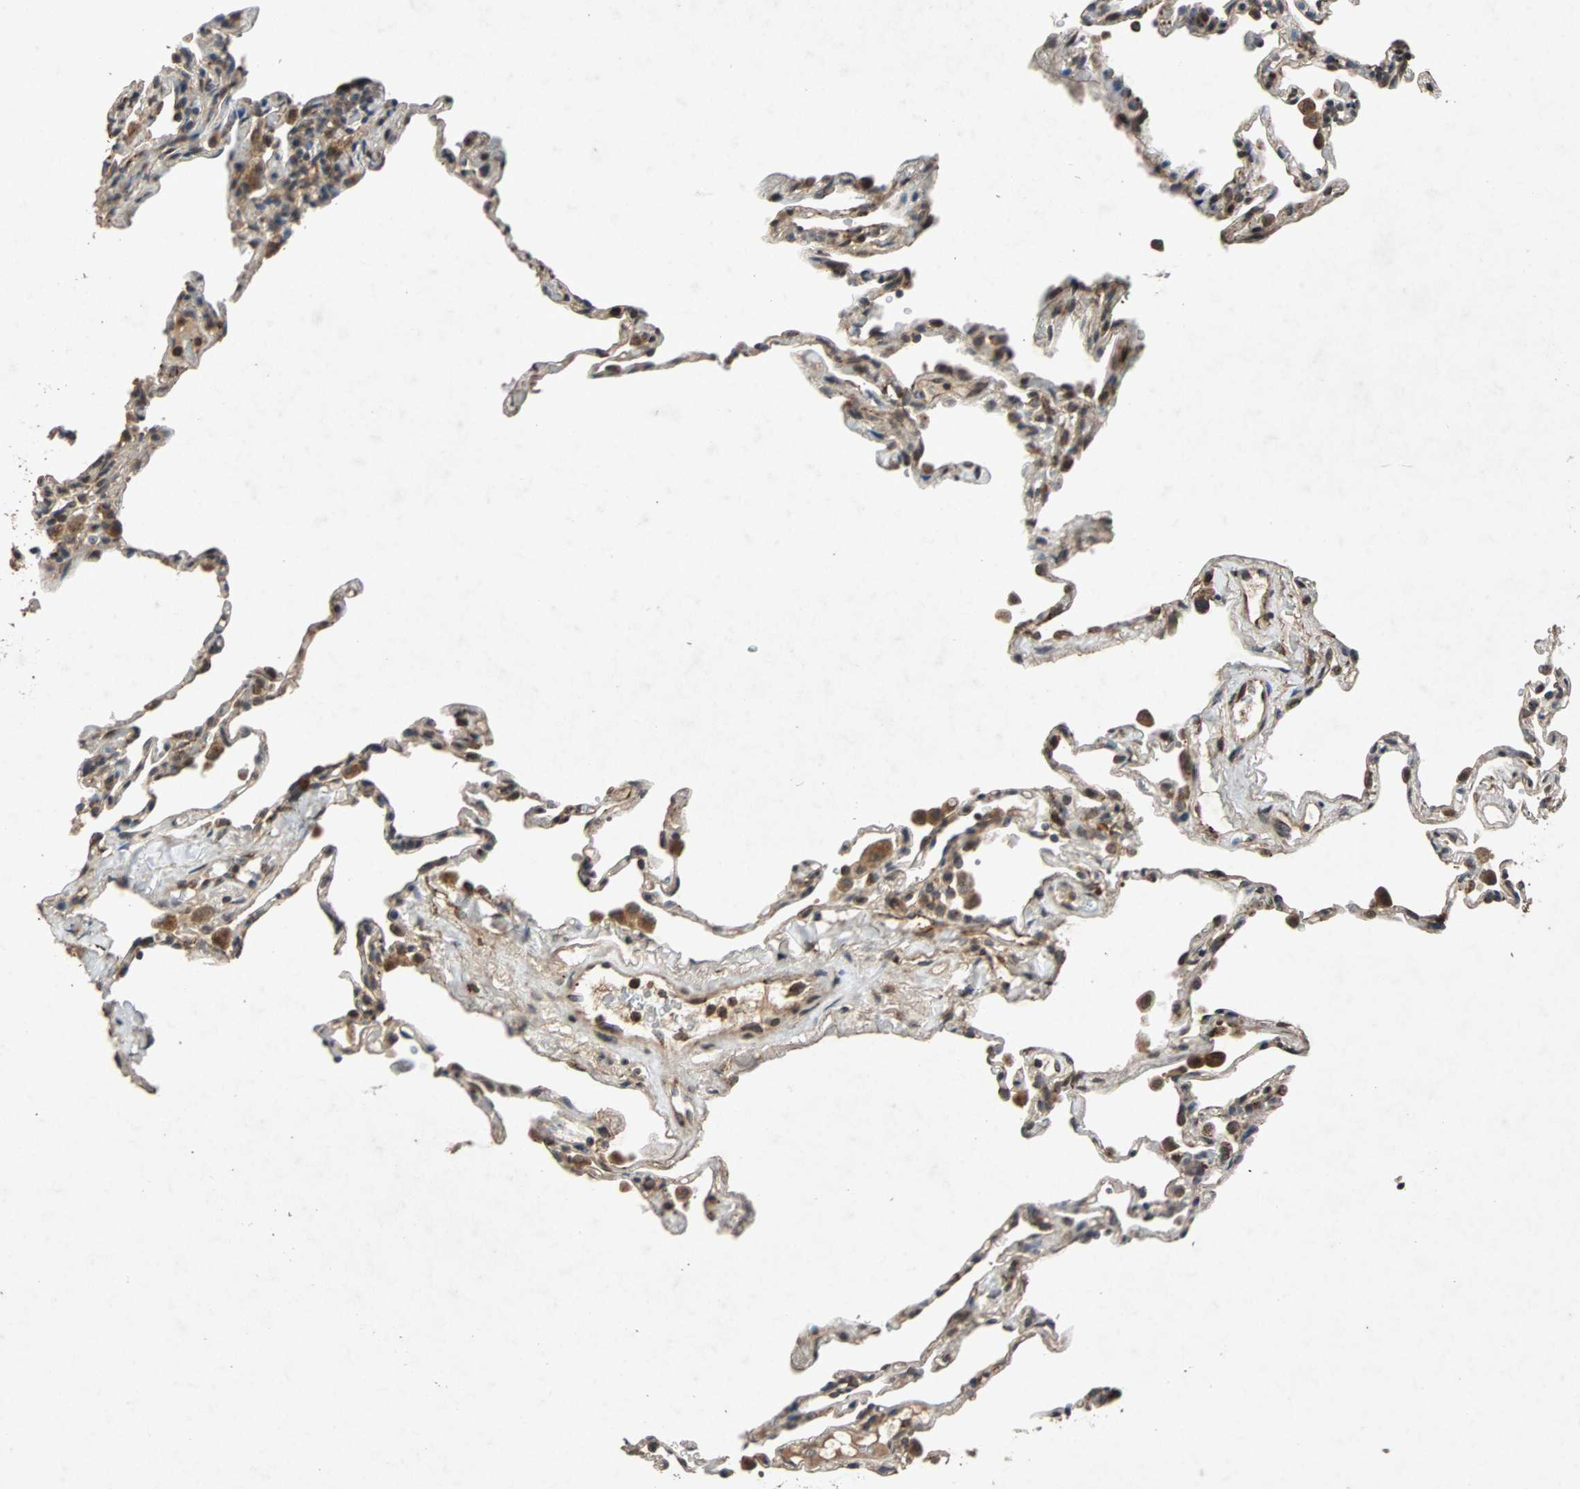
{"staining": {"intensity": "moderate", "quantity": "25%-75%", "location": "cytoplasmic/membranous"}, "tissue": "lung", "cell_type": "Alveolar cells", "image_type": "normal", "snomed": [{"axis": "morphology", "description": "Normal tissue, NOS"}, {"axis": "topography", "description": "Lung"}], "caption": "Human lung stained with a protein marker shows moderate staining in alveolar cells.", "gene": "USP31", "patient": {"sex": "male", "age": 59}}